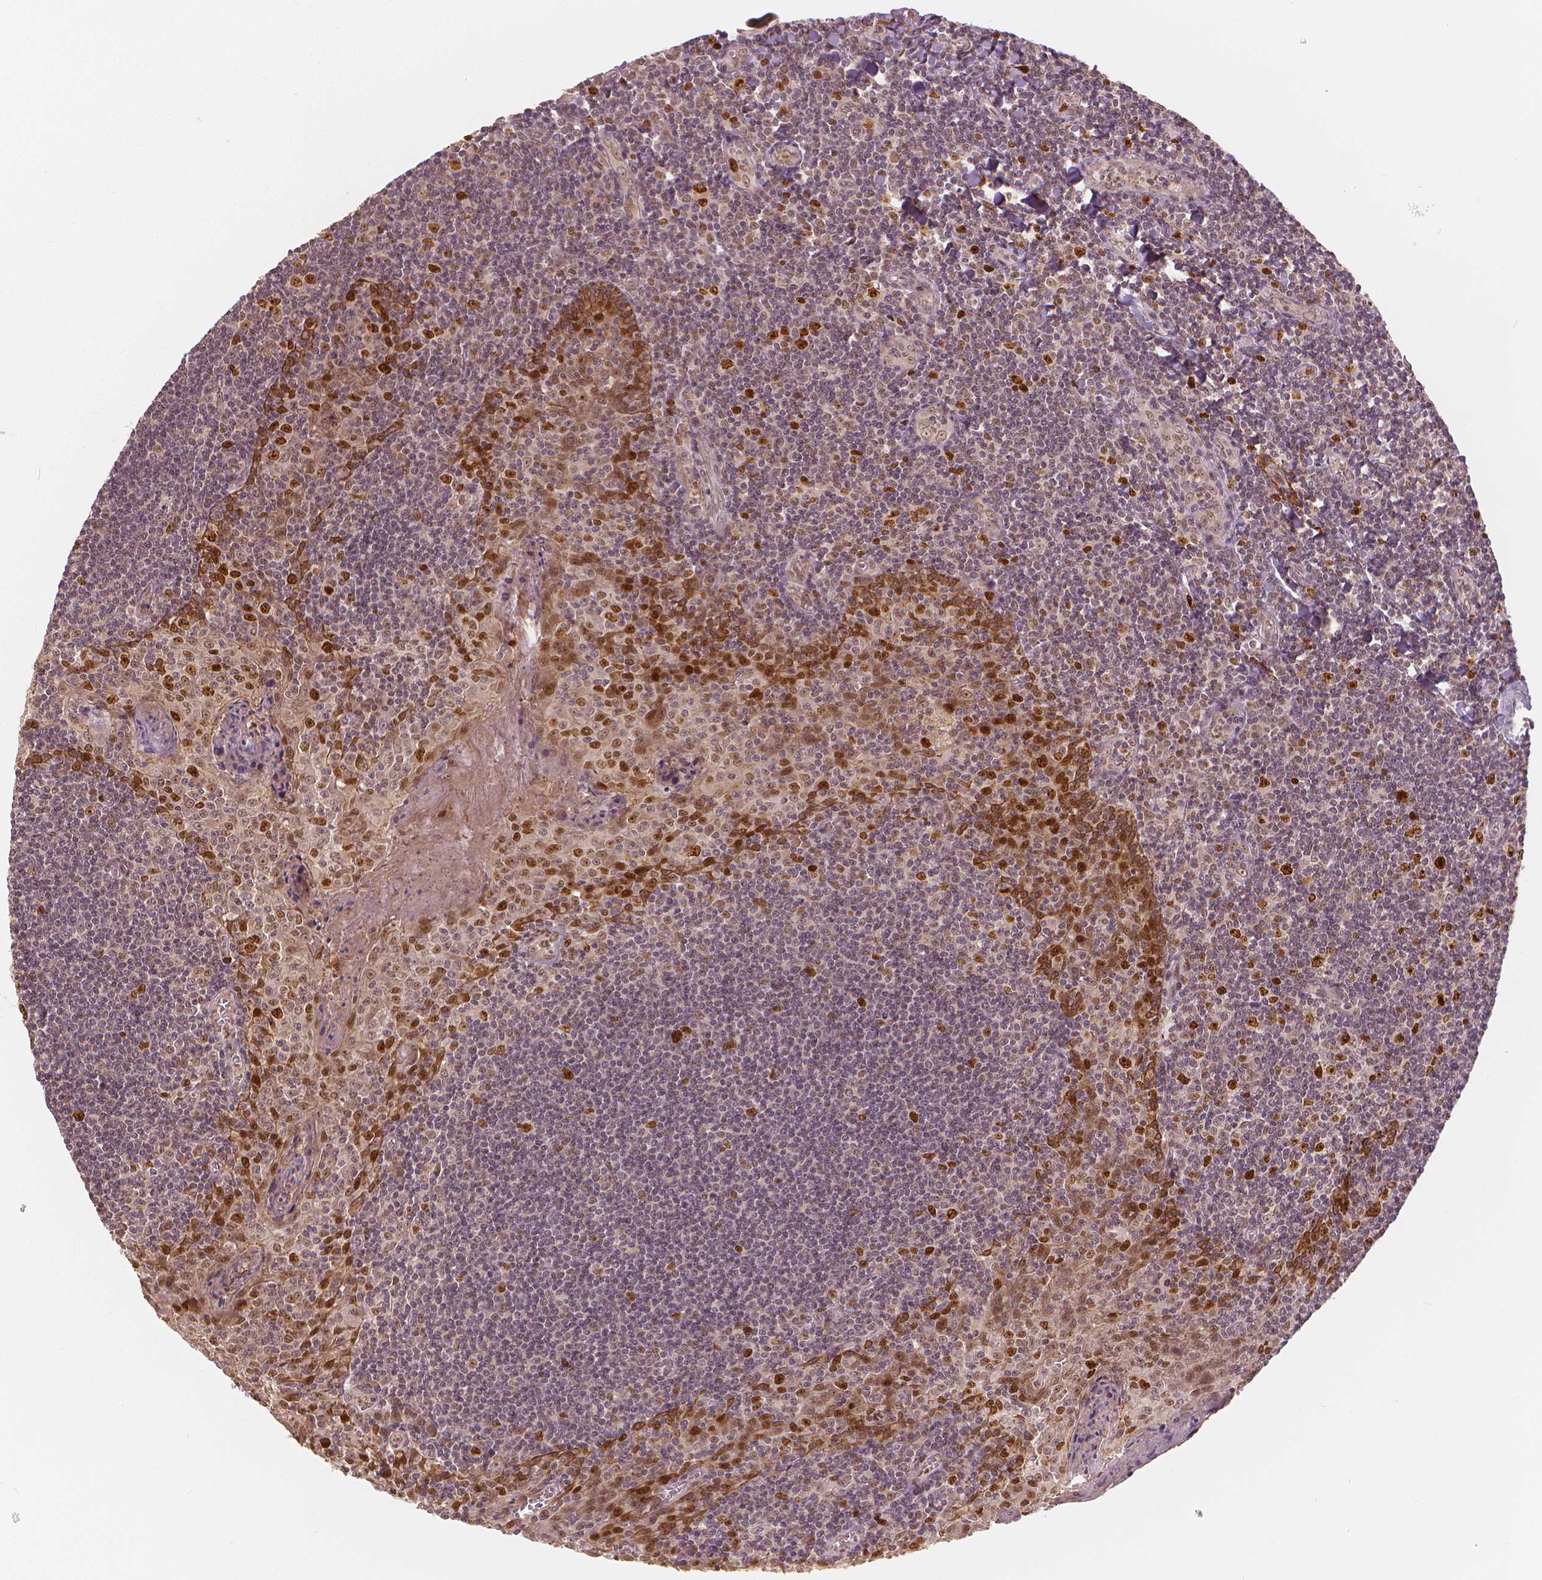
{"staining": {"intensity": "strong", "quantity": ">75%", "location": "nuclear"}, "tissue": "tonsil", "cell_type": "Germinal center cells", "image_type": "normal", "snomed": [{"axis": "morphology", "description": "Normal tissue, NOS"}, {"axis": "morphology", "description": "Inflammation, NOS"}, {"axis": "topography", "description": "Tonsil"}], "caption": "A histopathology image of tonsil stained for a protein displays strong nuclear brown staining in germinal center cells.", "gene": "NSD2", "patient": {"sex": "female", "age": 31}}